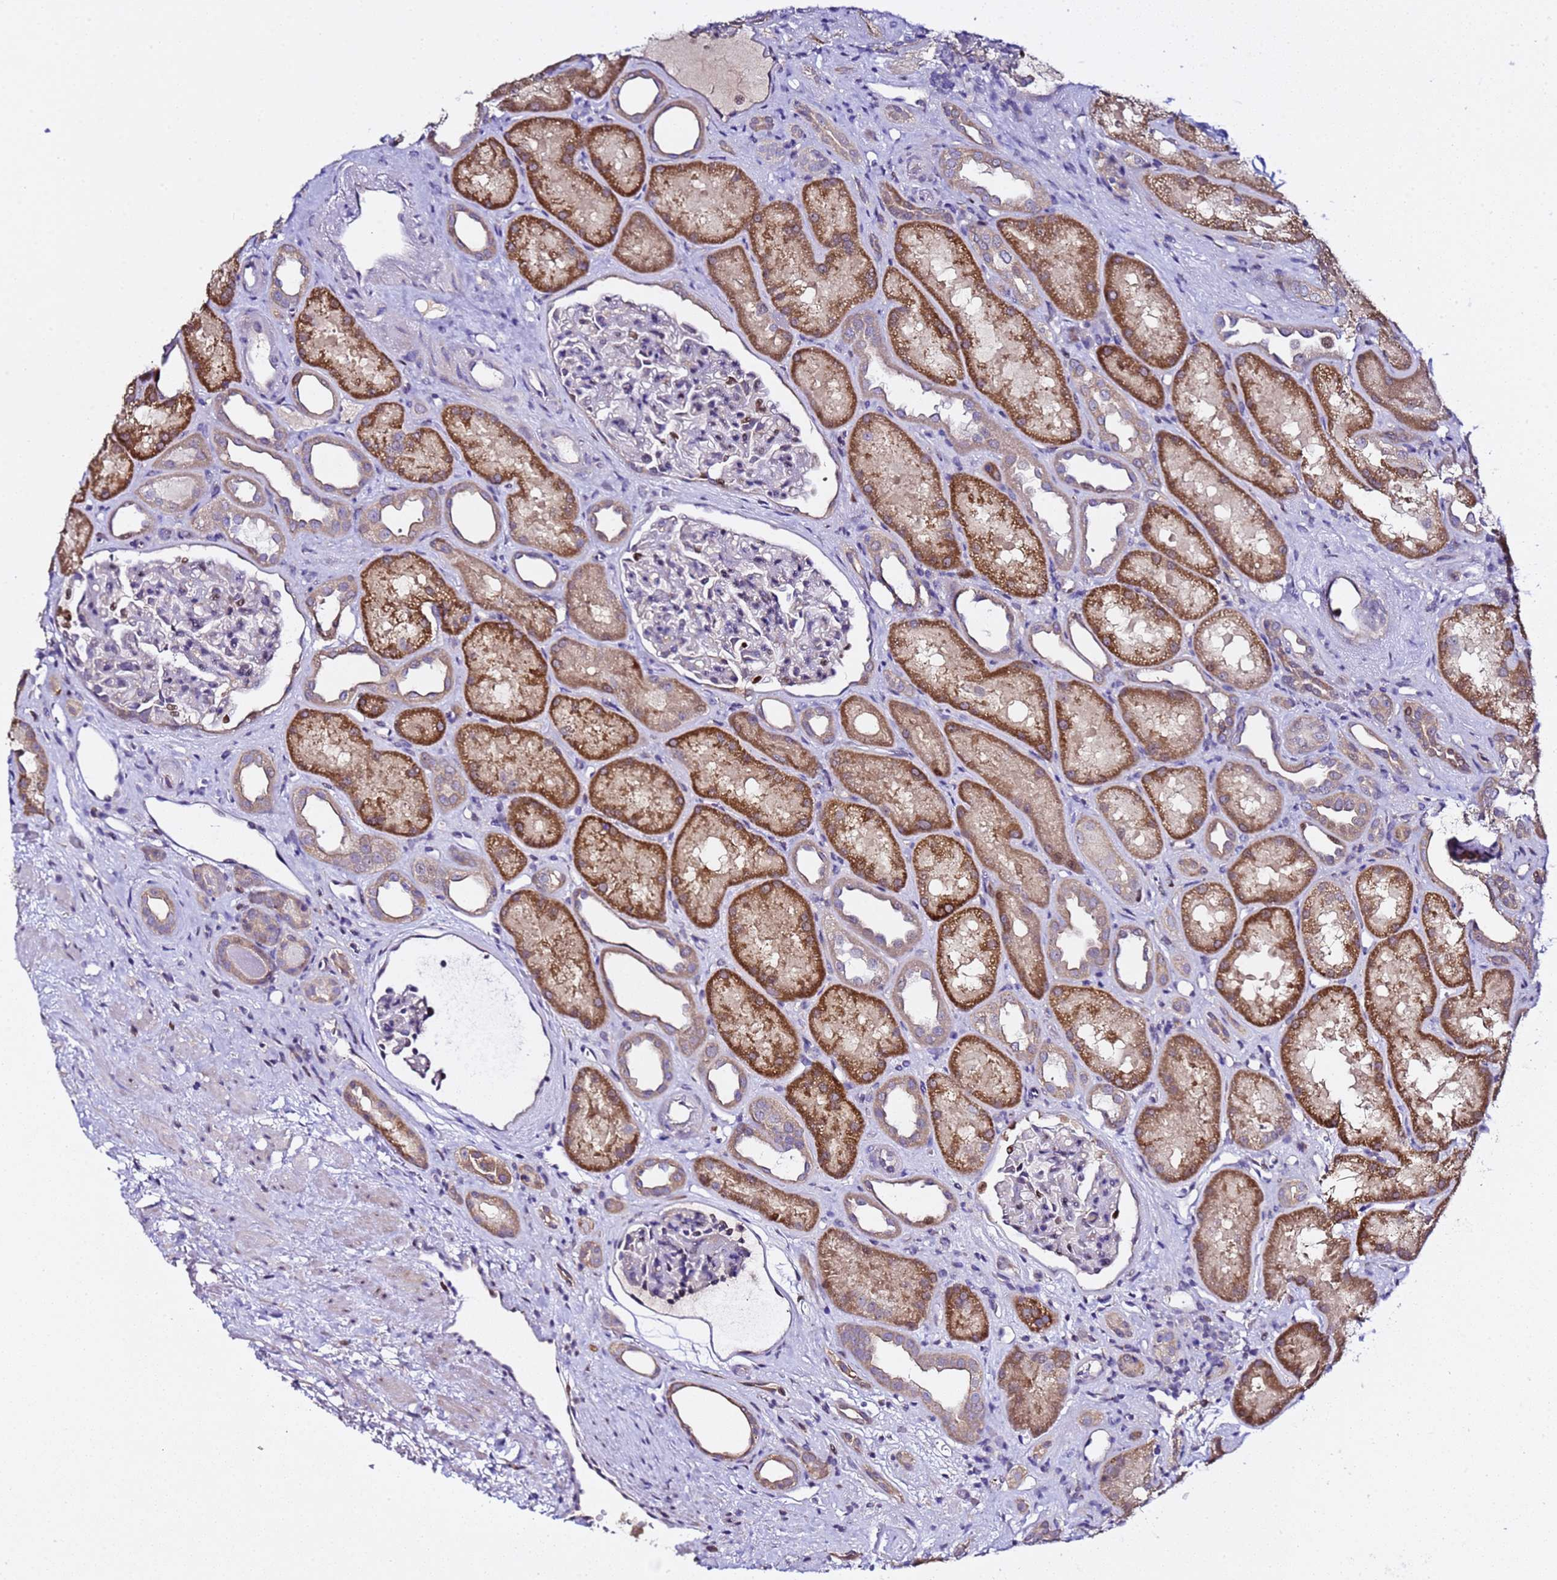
{"staining": {"intensity": "negative", "quantity": "none", "location": "none"}, "tissue": "kidney", "cell_type": "Cells in glomeruli", "image_type": "normal", "snomed": [{"axis": "morphology", "description": "Normal tissue, NOS"}, {"axis": "topography", "description": "Kidney"}], "caption": "DAB (3,3'-diaminobenzidine) immunohistochemical staining of normal kidney shows no significant positivity in cells in glomeruli. (Immunohistochemistry (ihc), brightfield microscopy, high magnification).", "gene": "ALG3", "patient": {"sex": "male", "age": 61}}